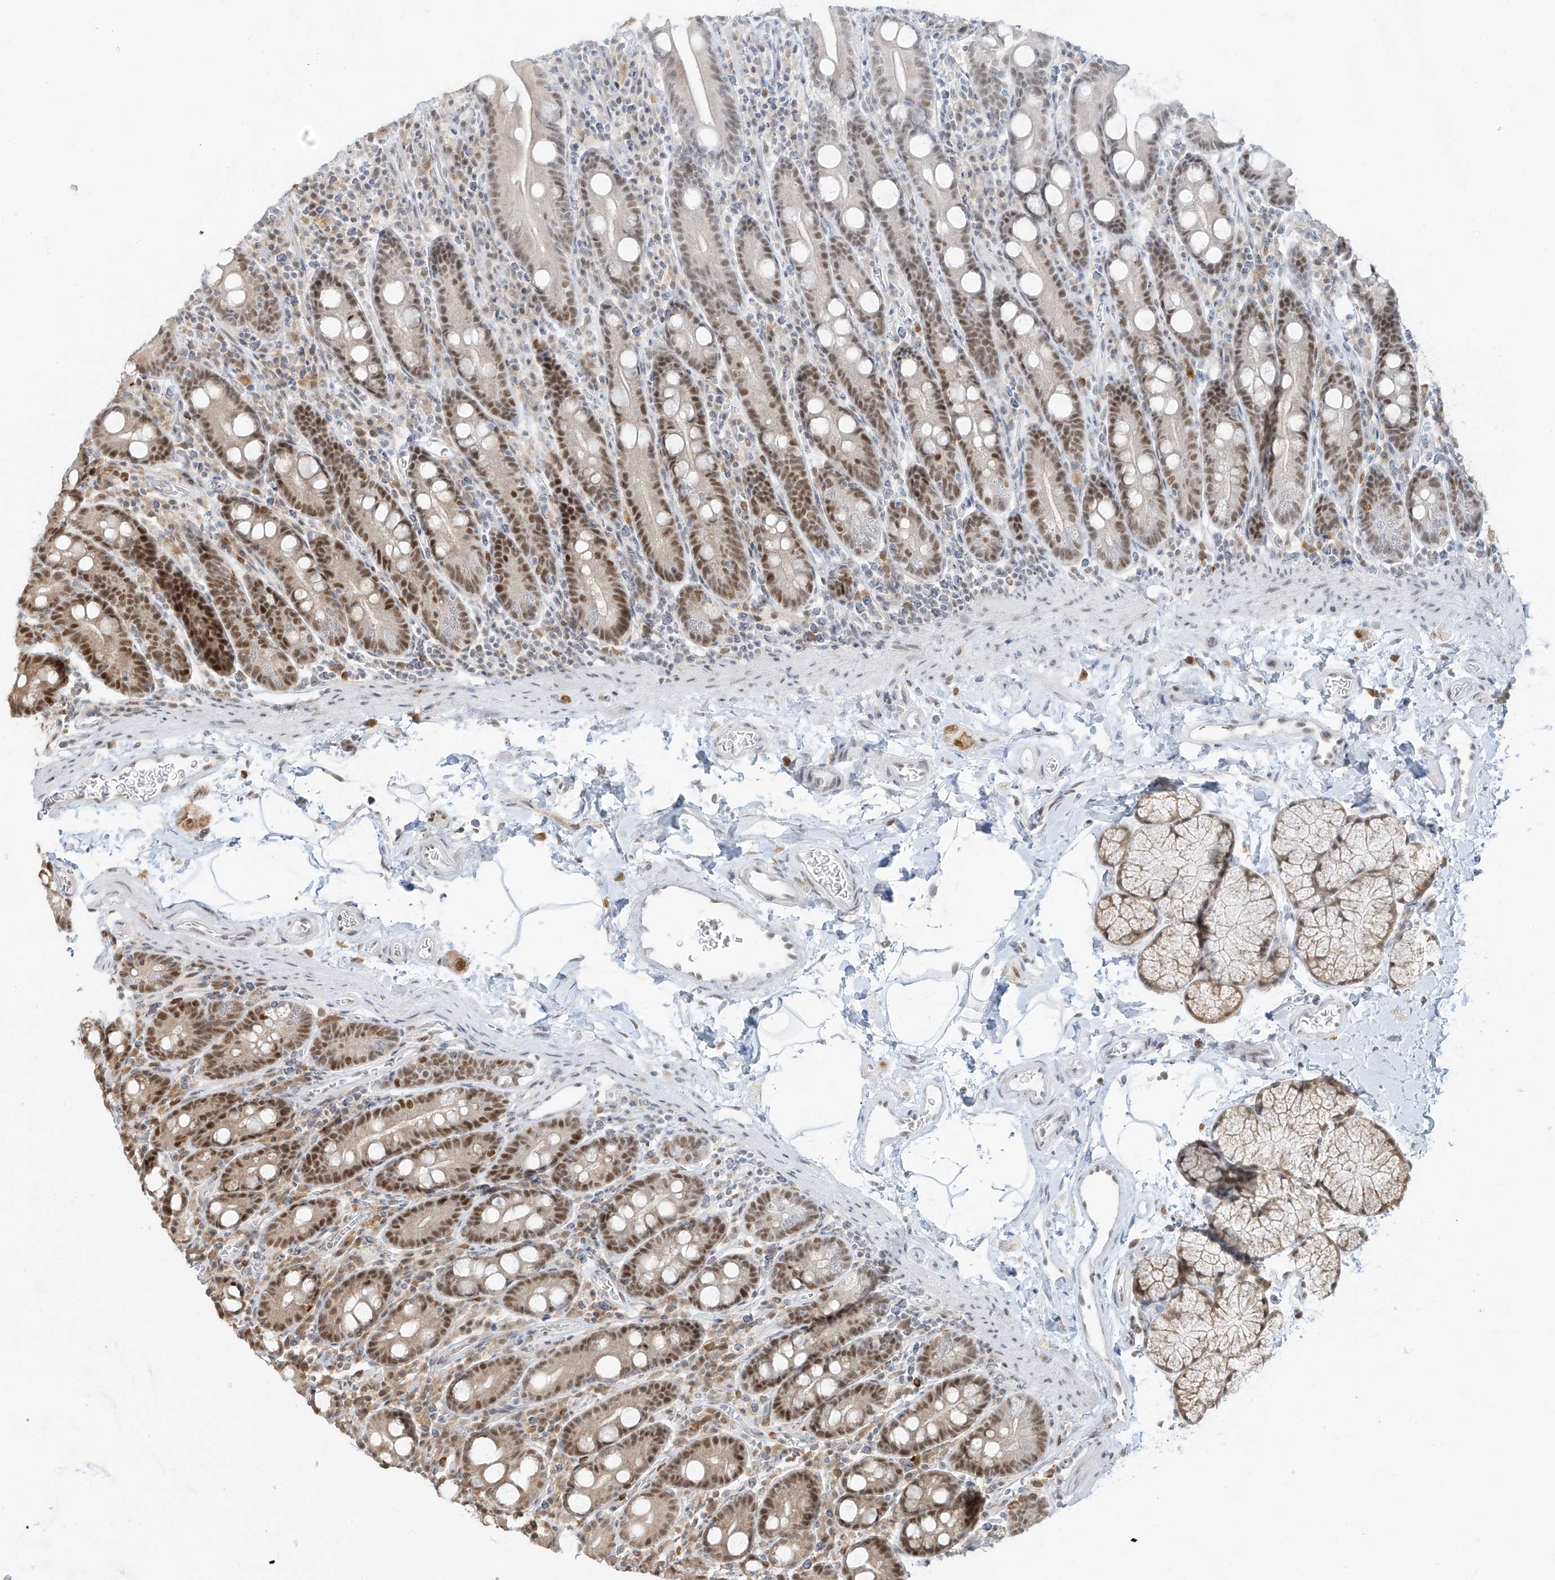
{"staining": {"intensity": "moderate", "quantity": ">75%", "location": "nuclear"}, "tissue": "duodenum", "cell_type": "Glandular cells", "image_type": "normal", "snomed": [{"axis": "morphology", "description": "Normal tissue, NOS"}, {"axis": "topography", "description": "Duodenum"}], "caption": "Brown immunohistochemical staining in benign human duodenum demonstrates moderate nuclear staining in about >75% of glandular cells. (brown staining indicates protein expression, while blue staining denotes nuclei).", "gene": "ZMYM2", "patient": {"sex": "male", "age": 35}}